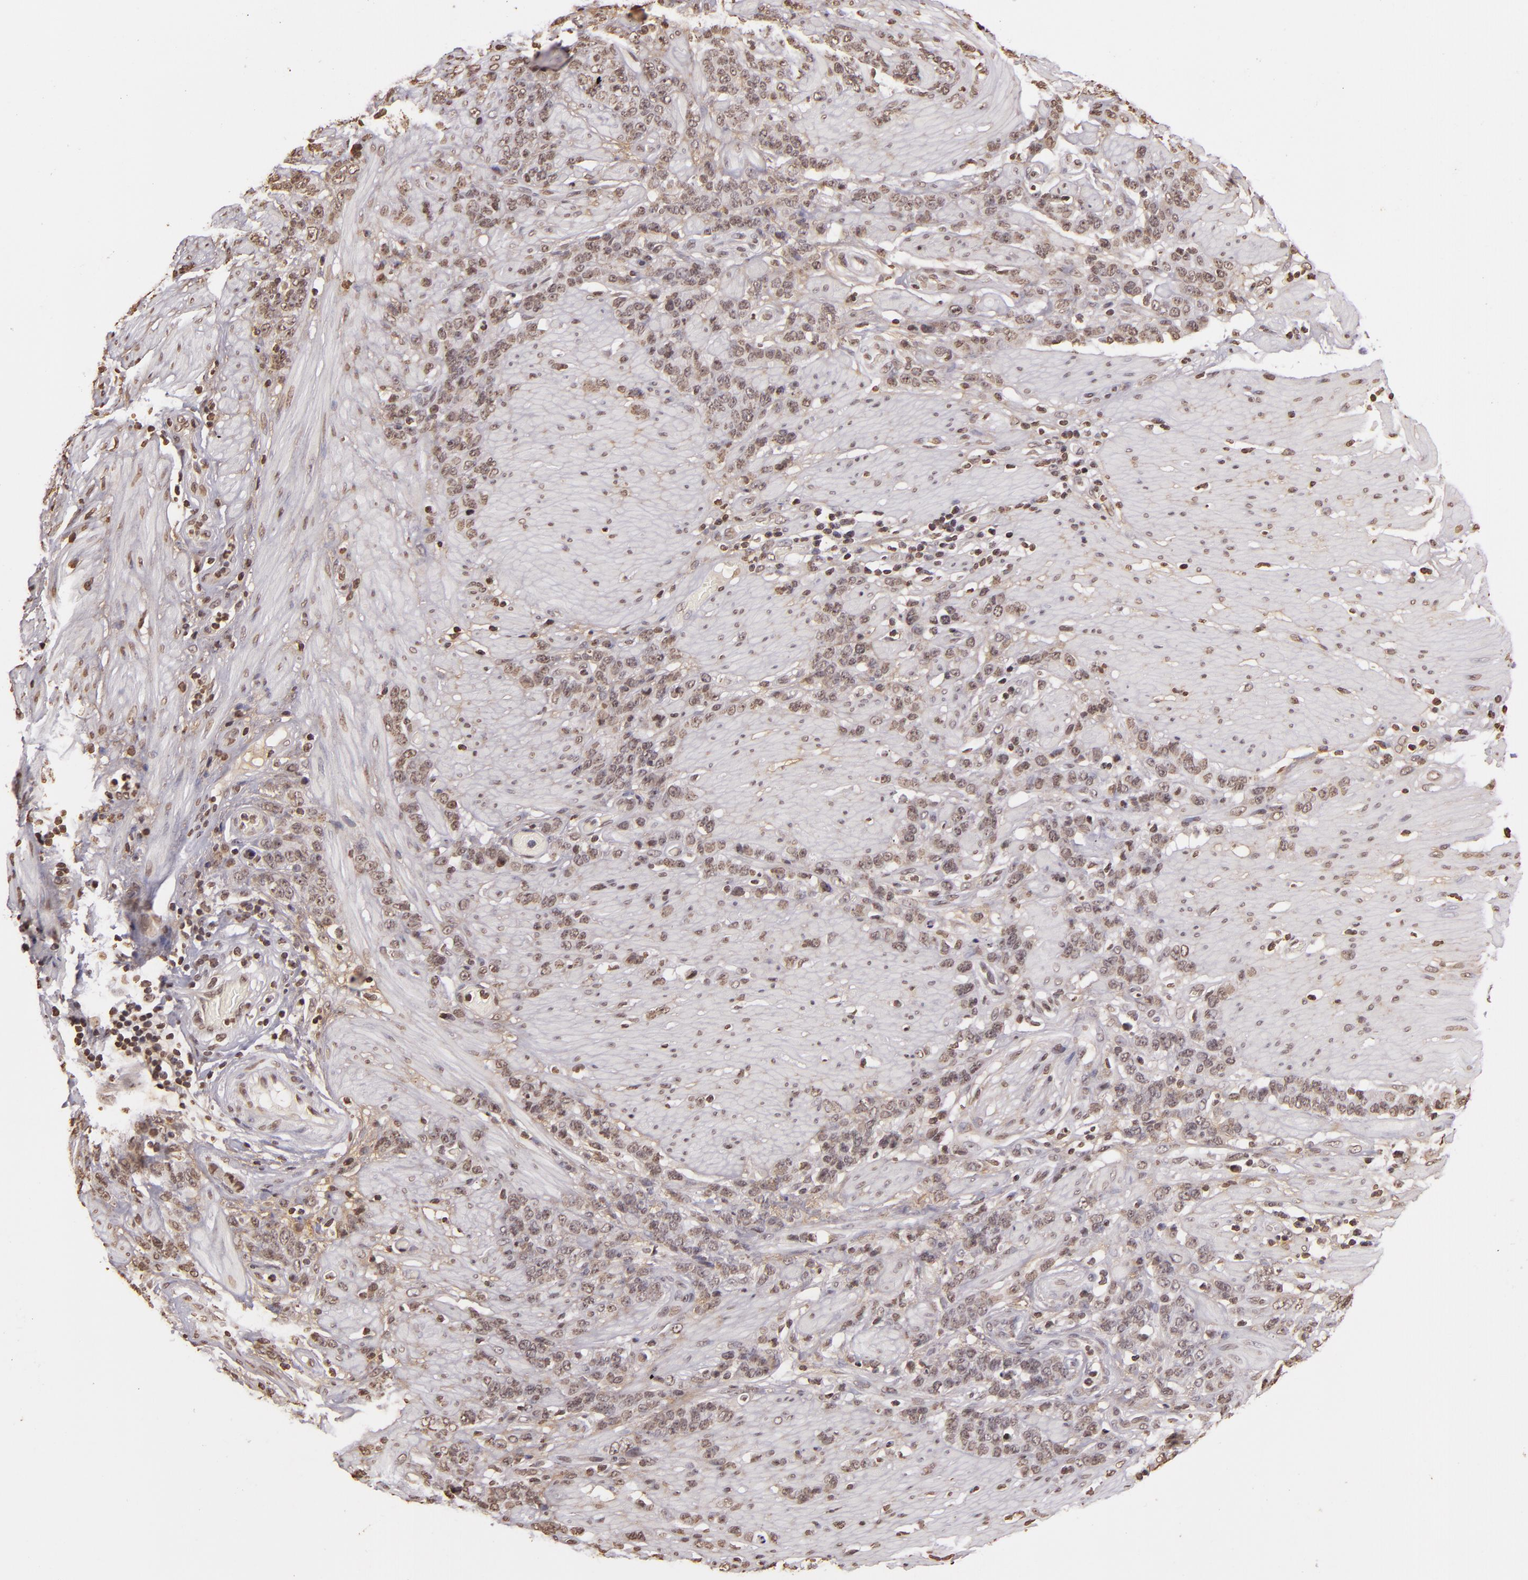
{"staining": {"intensity": "weak", "quantity": "25%-75%", "location": "nuclear"}, "tissue": "stomach cancer", "cell_type": "Tumor cells", "image_type": "cancer", "snomed": [{"axis": "morphology", "description": "Adenocarcinoma, NOS"}, {"axis": "topography", "description": "Stomach, lower"}], "caption": "High-magnification brightfield microscopy of adenocarcinoma (stomach) stained with DAB (3,3'-diaminobenzidine) (brown) and counterstained with hematoxylin (blue). tumor cells exhibit weak nuclear positivity is appreciated in approximately25%-75% of cells. The staining is performed using DAB brown chromogen to label protein expression. The nuclei are counter-stained blue using hematoxylin.", "gene": "THRB", "patient": {"sex": "male", "age": 88}}